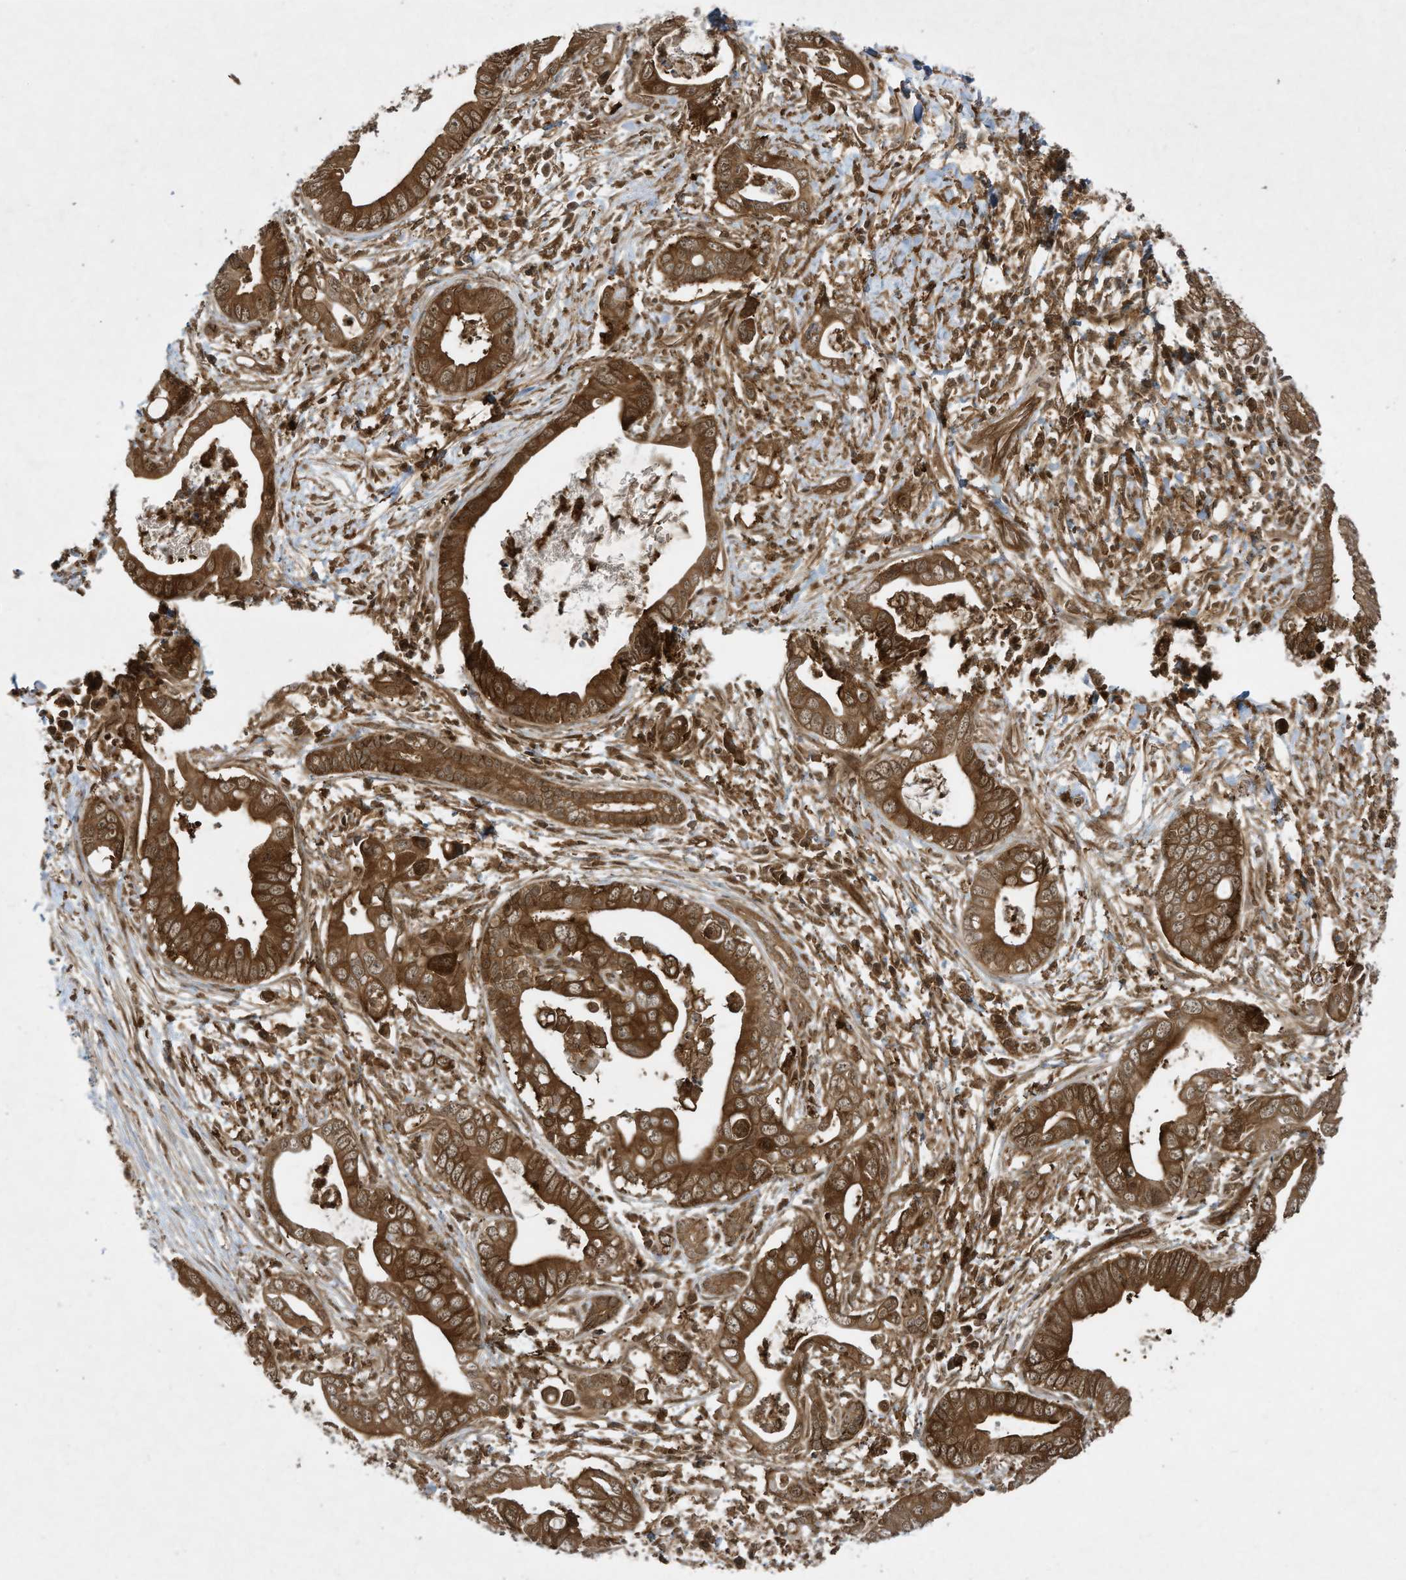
{"staining": {"intensity": "strong", "quantity": ">75%", "location": "cytoplasmic/membranous"}, "tissue": "pancreatic cancer", "cell_type": "Tumor cells", "image_type": "cancer", "snomed": [{"axis": "morphology", "description": "Adenocarcinoma, NOS"}, {"axis": "topography", "description": "Pancreas"}], "caption": "Immunohistochemical staining of pancreatic cancer (adenocarcinoma) exhibits high levels of strong cytoplasmic/membranous positivity in approximately >75% of tumor cells.", "gene": "CERT1", "patient": {"sex": "male", "age": 75}}